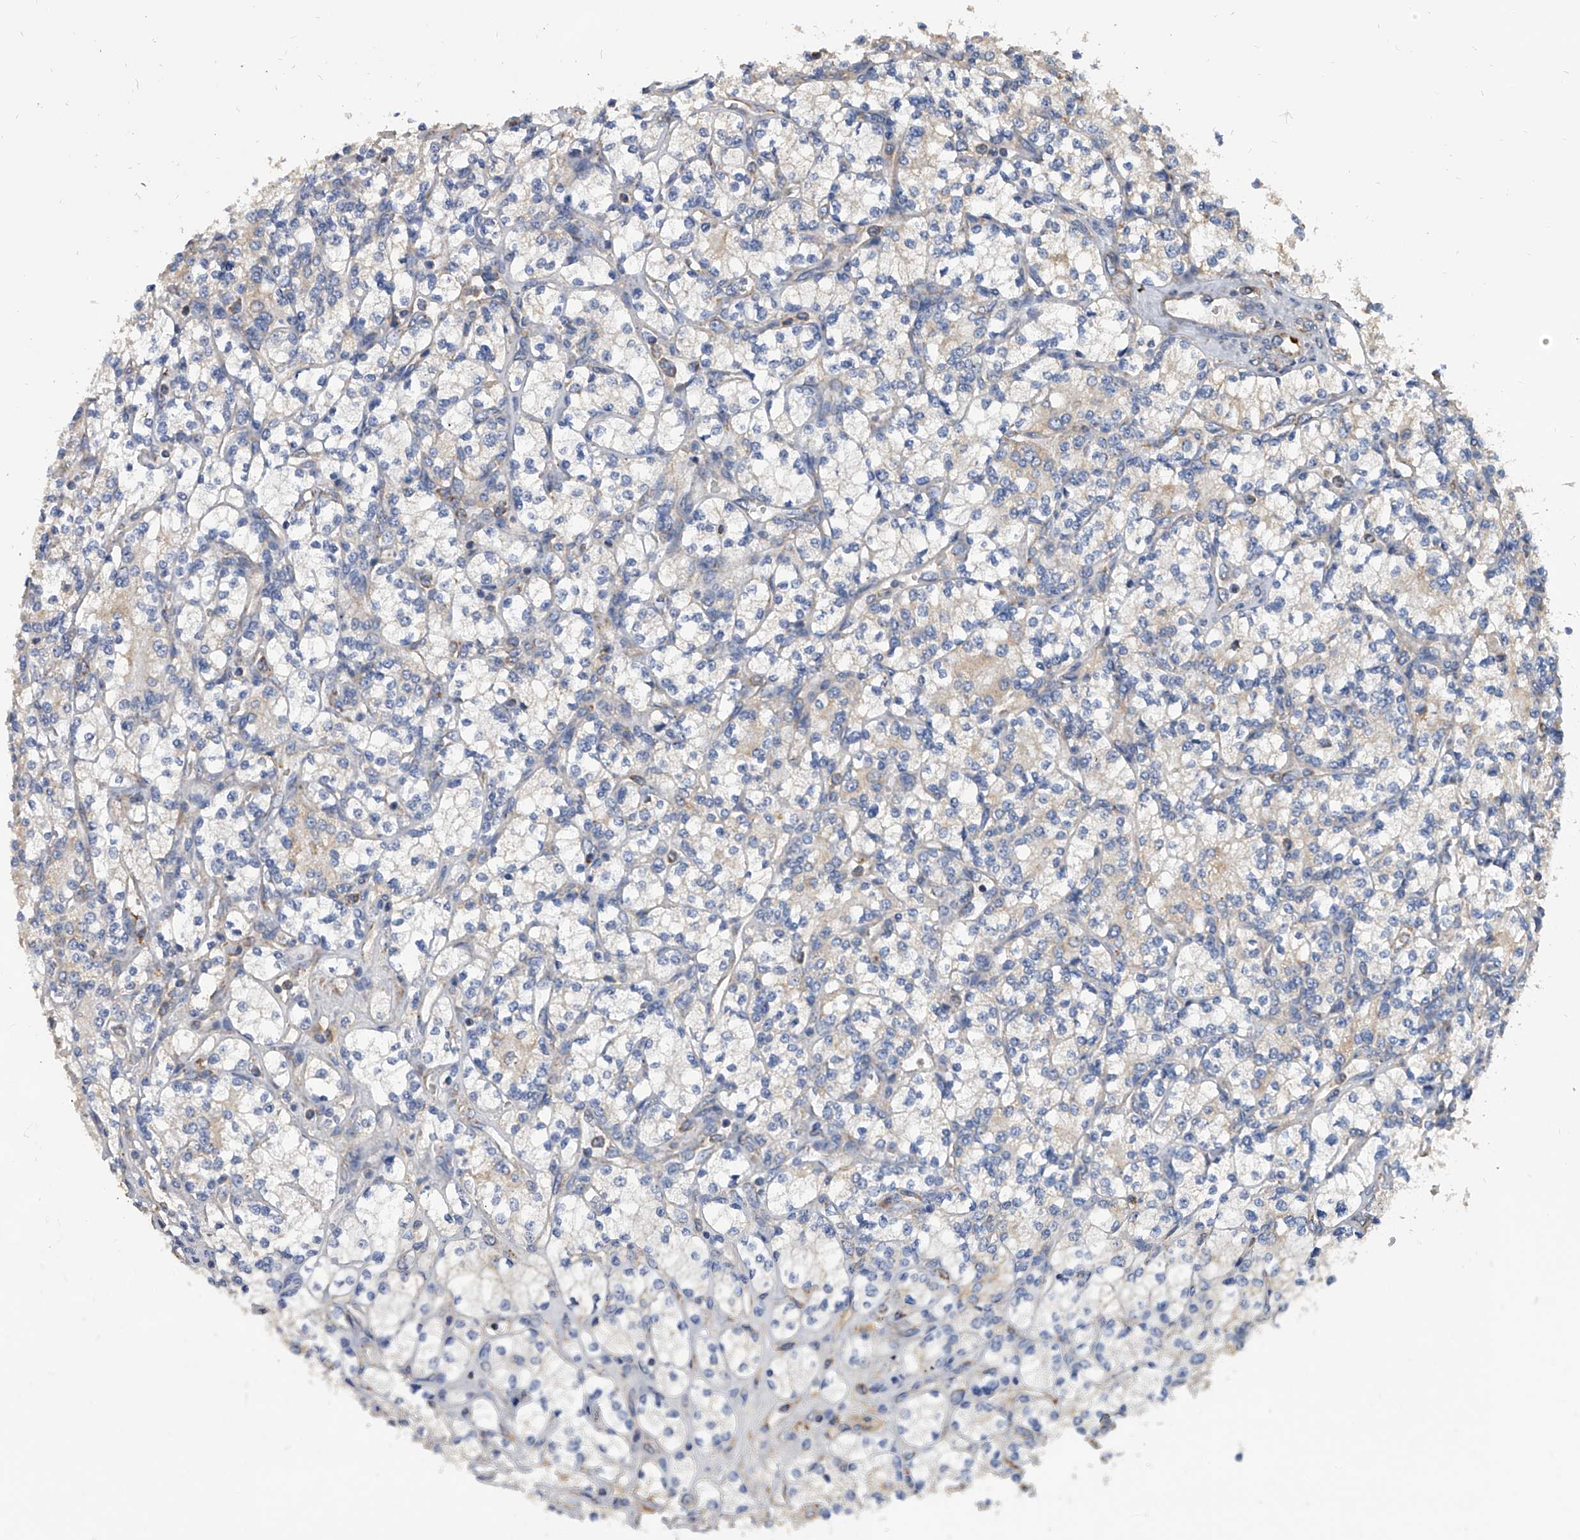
{"staining": {"intensity": "negative", "quantity": "none", "location": "none"}, "tissue": "renal cancer", "cell_type": "Tumor cells", "image_type": "cancer", "snomed": [{"axis": "morphology", "description": "Adenocarcinoma, NOS"}, {"axis": "topography", "description": "Kidney"}], "caption": "IHC histopathology image of neoplastic tissue: human adenocarcinoma (renal) stained with DAB (3,3'-diaminobenzidine) demonstrates no significant protein staining in tumor cells. (IHC, brightfield microscopy, high magnification).", "gene": "MRPL28", "patient": {"sex": "male", "age": 77}}